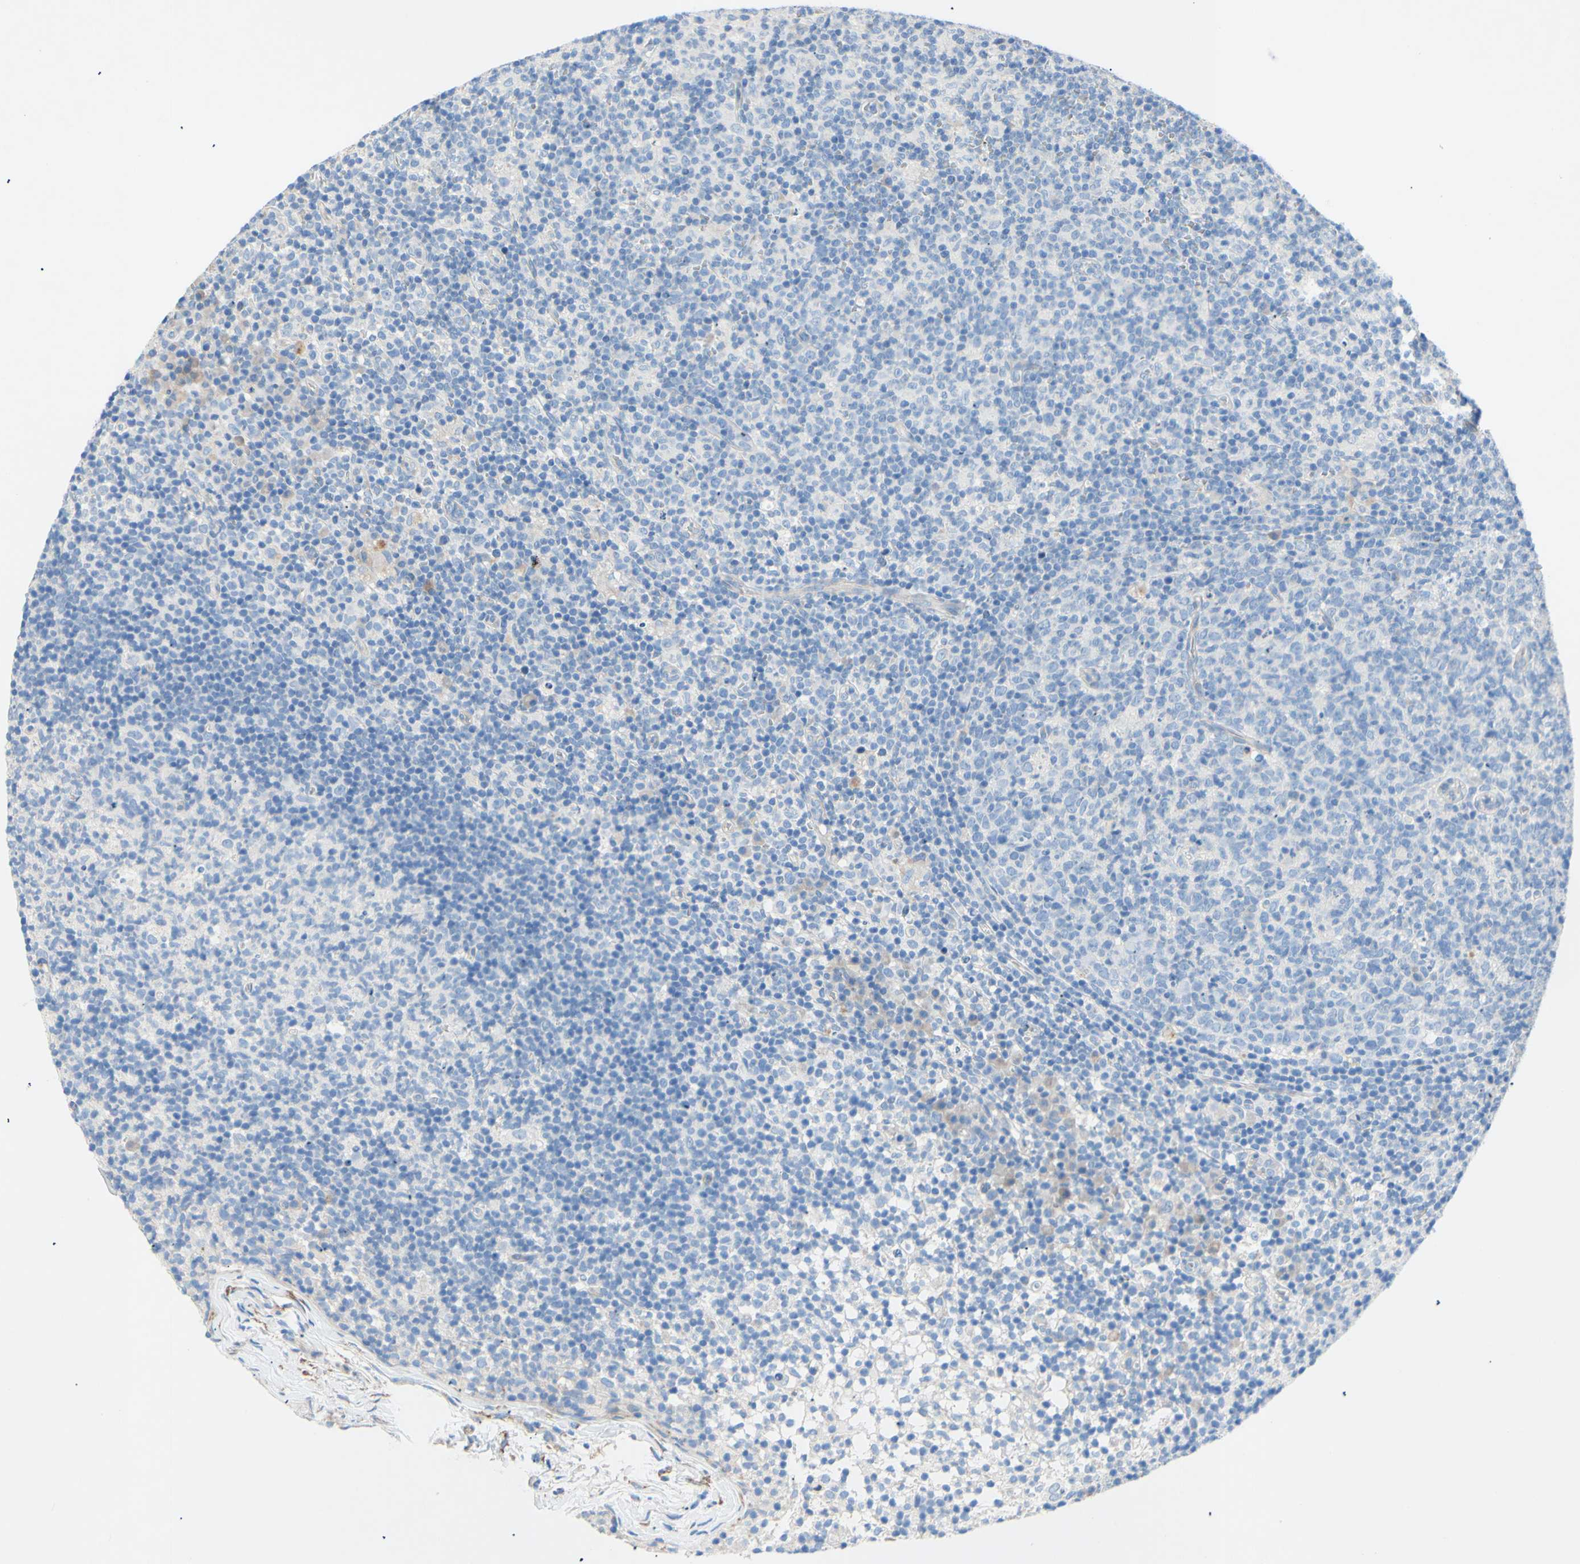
{"staining": {"intensity": "negative", "quantity": "none", "location": "none"}, "tissue": "lymph node", "cell_type": "Germinal center cells", "image_type": "normal", "snomed": [{"axis": "morphology", "description": "Normal tissue, NOS"}, {"axis": "morphology", "description": "Inflammation, NOS"}, {"axis": "topography", "description": "Lymph node"}], "caption": "This is an IHC histopathology image of benign human lymph node. There is no expression in germinal center cells.", "gene": "TMIGD2", "patient": {"sex": "male", "age": 55}}